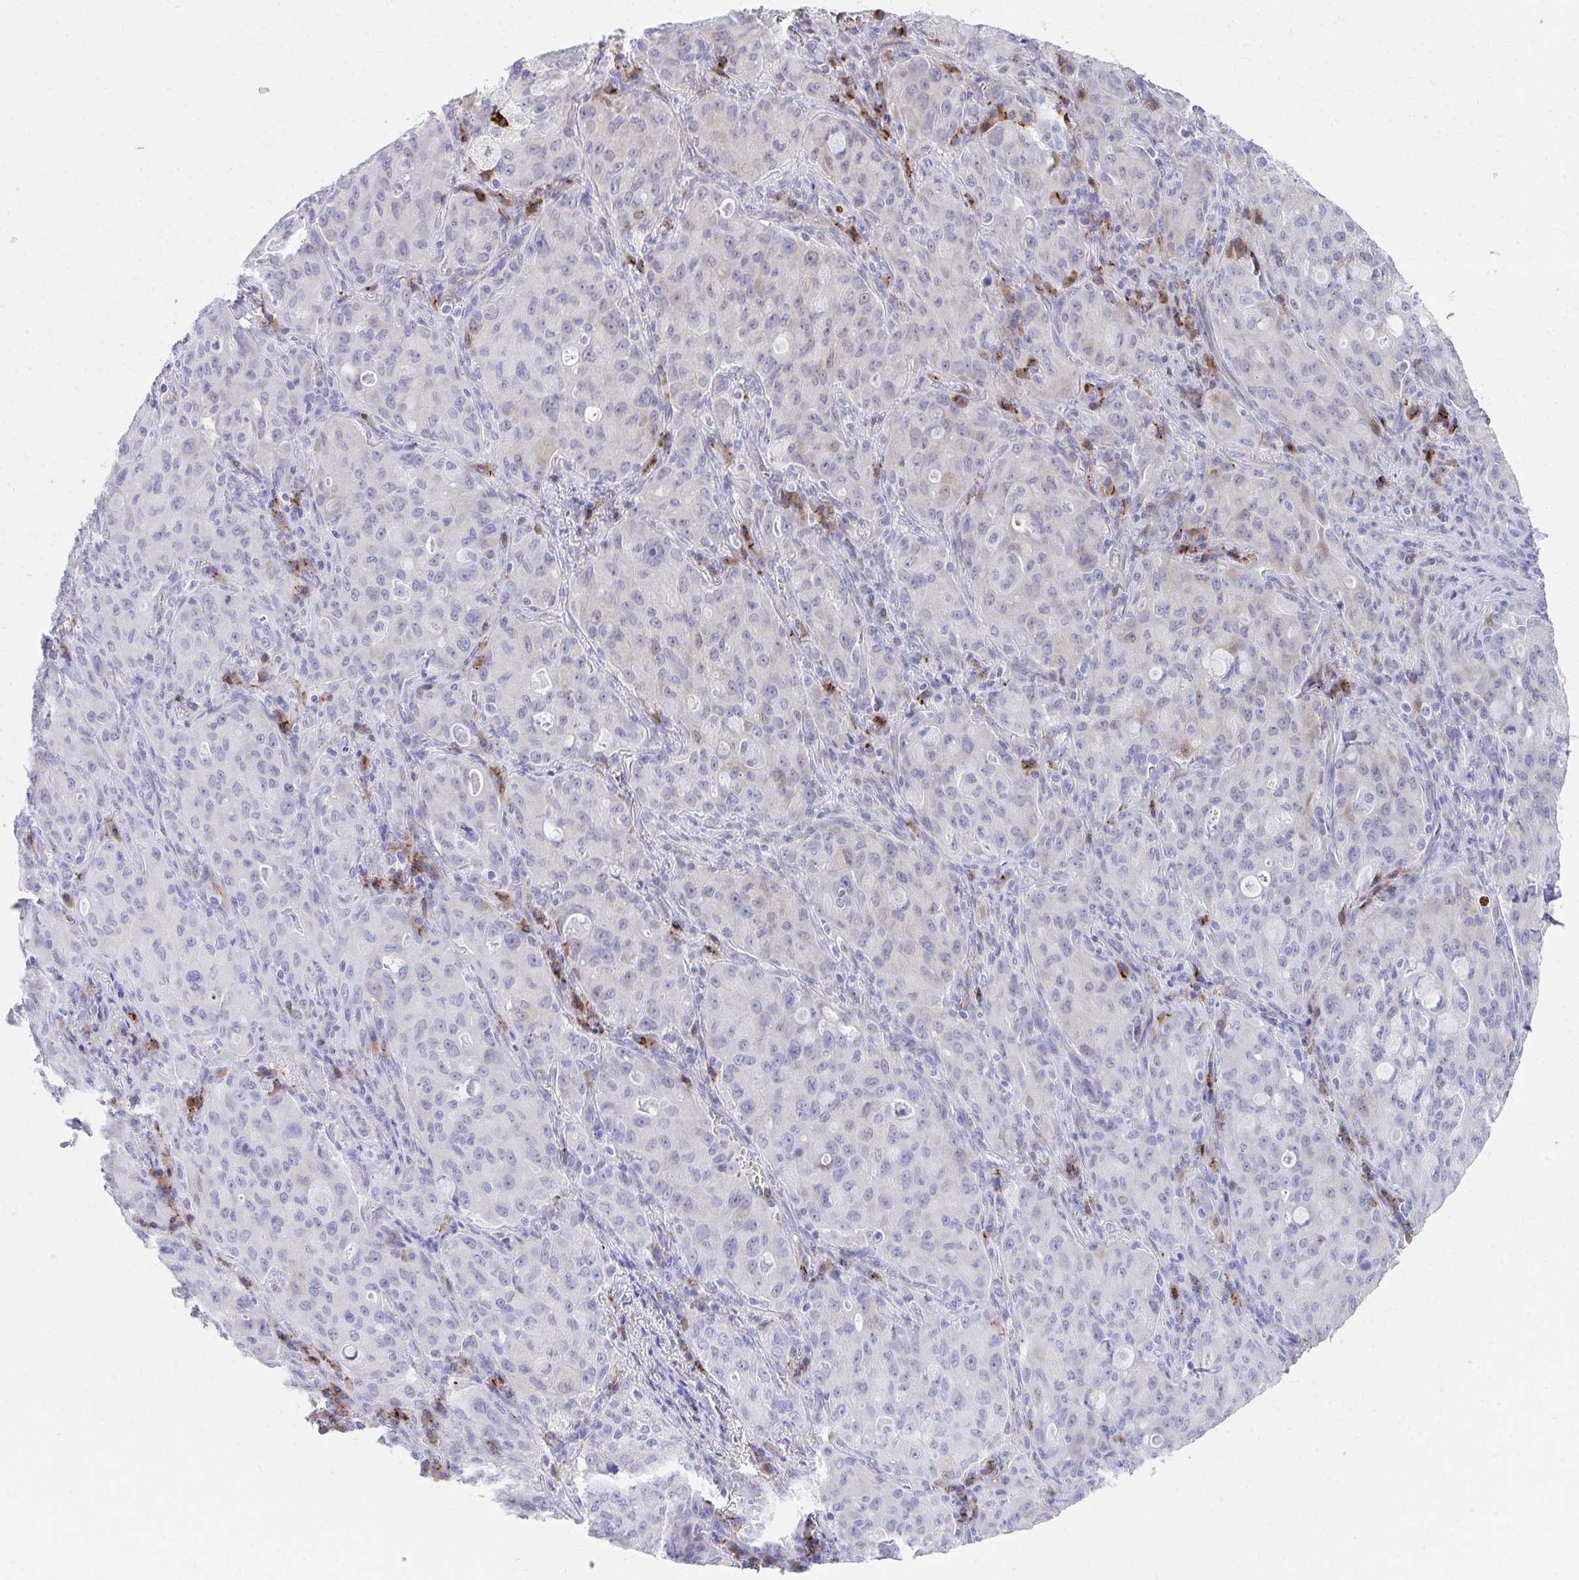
{"staining": {"intensity": "negative", "quantity": "none", "location": "none"}, "tissue": "lung cancer", "cell_type": "Tumor cells", "image_type": "cancer", "snomed": [{"axis": "morphology", "description": "Adenocarcinoma, NOS"}, {"axis": "topography", "description": "Lung"}], "caption": "Human lung adenocarcinoma stained for a protein using immunohistochemistry demonstrates no expression in tumor cells.", "gene": "SLAMF7", "patient": {"sex": "female", "age": 44}}